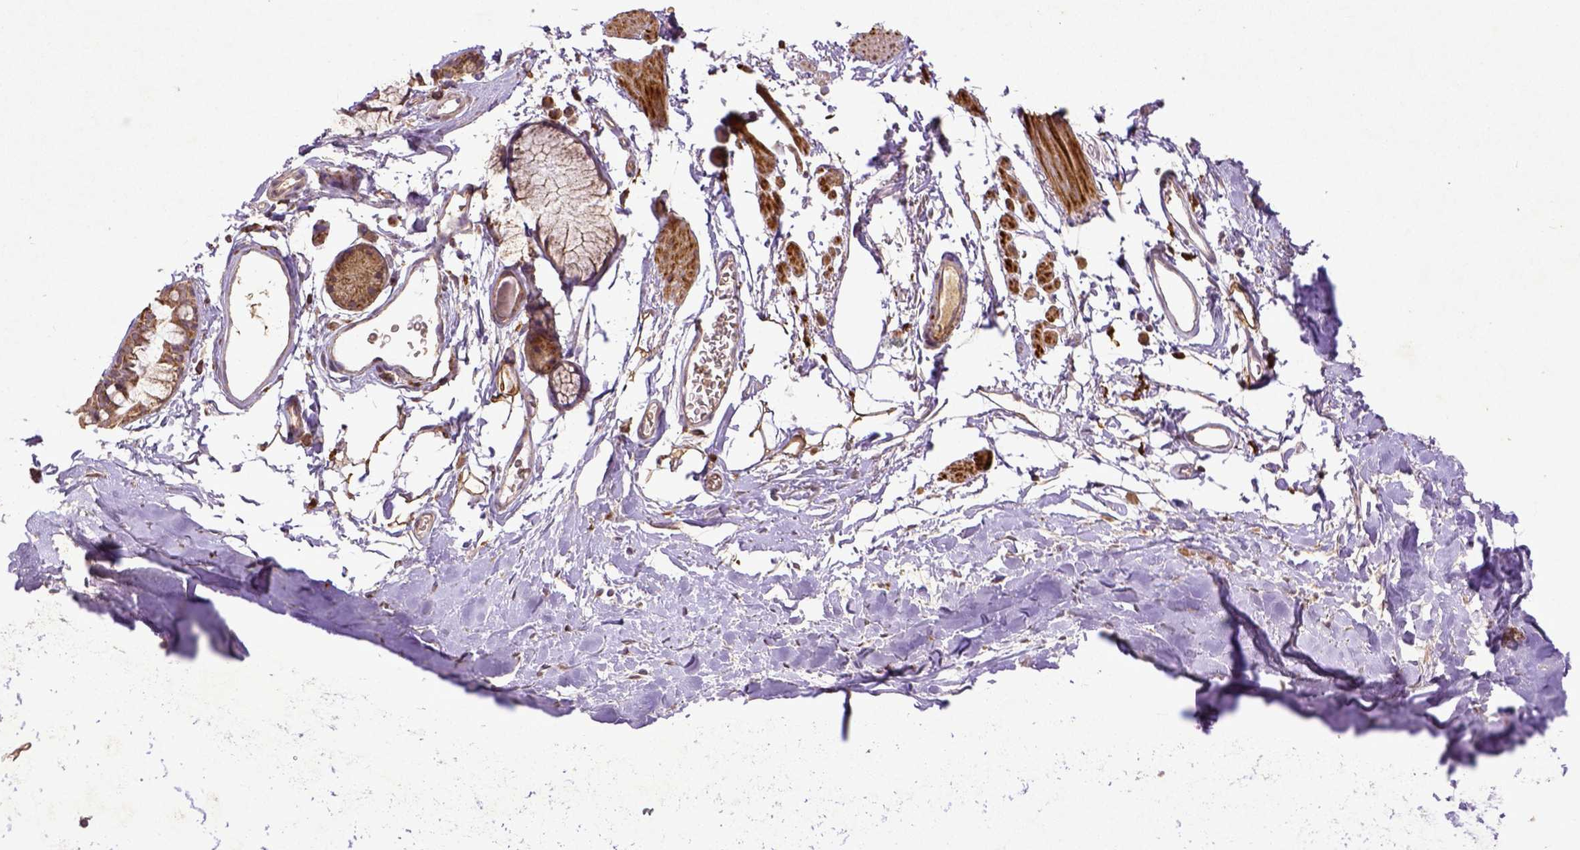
{"staining": {"intensity": "moderate", "quantity": ">75%", "location": "cytoplasmic/membranous"}, "tissue": "adipose tissue", "cell_type": "Adipocytes", "image_type": "normal", "snomed": [{"axis": "morphology", "description": "Normal tissue, NOS"}, {"axis": "topography", "description": "Cartilage tissue"}, {"axis": "topography", "description": "Bronchus"}], "caption": "The histopathology image exhibits immunohistochemical staining of normal adipose tissue. There is moderate cytoplasmic/membranous positivity is appreciated in about >75% of adipocytes. (DAB = brown stain, brightfield microscopy at high magnification).", "gene": "MT", "patient": {"sex": "female", "age": 79}}